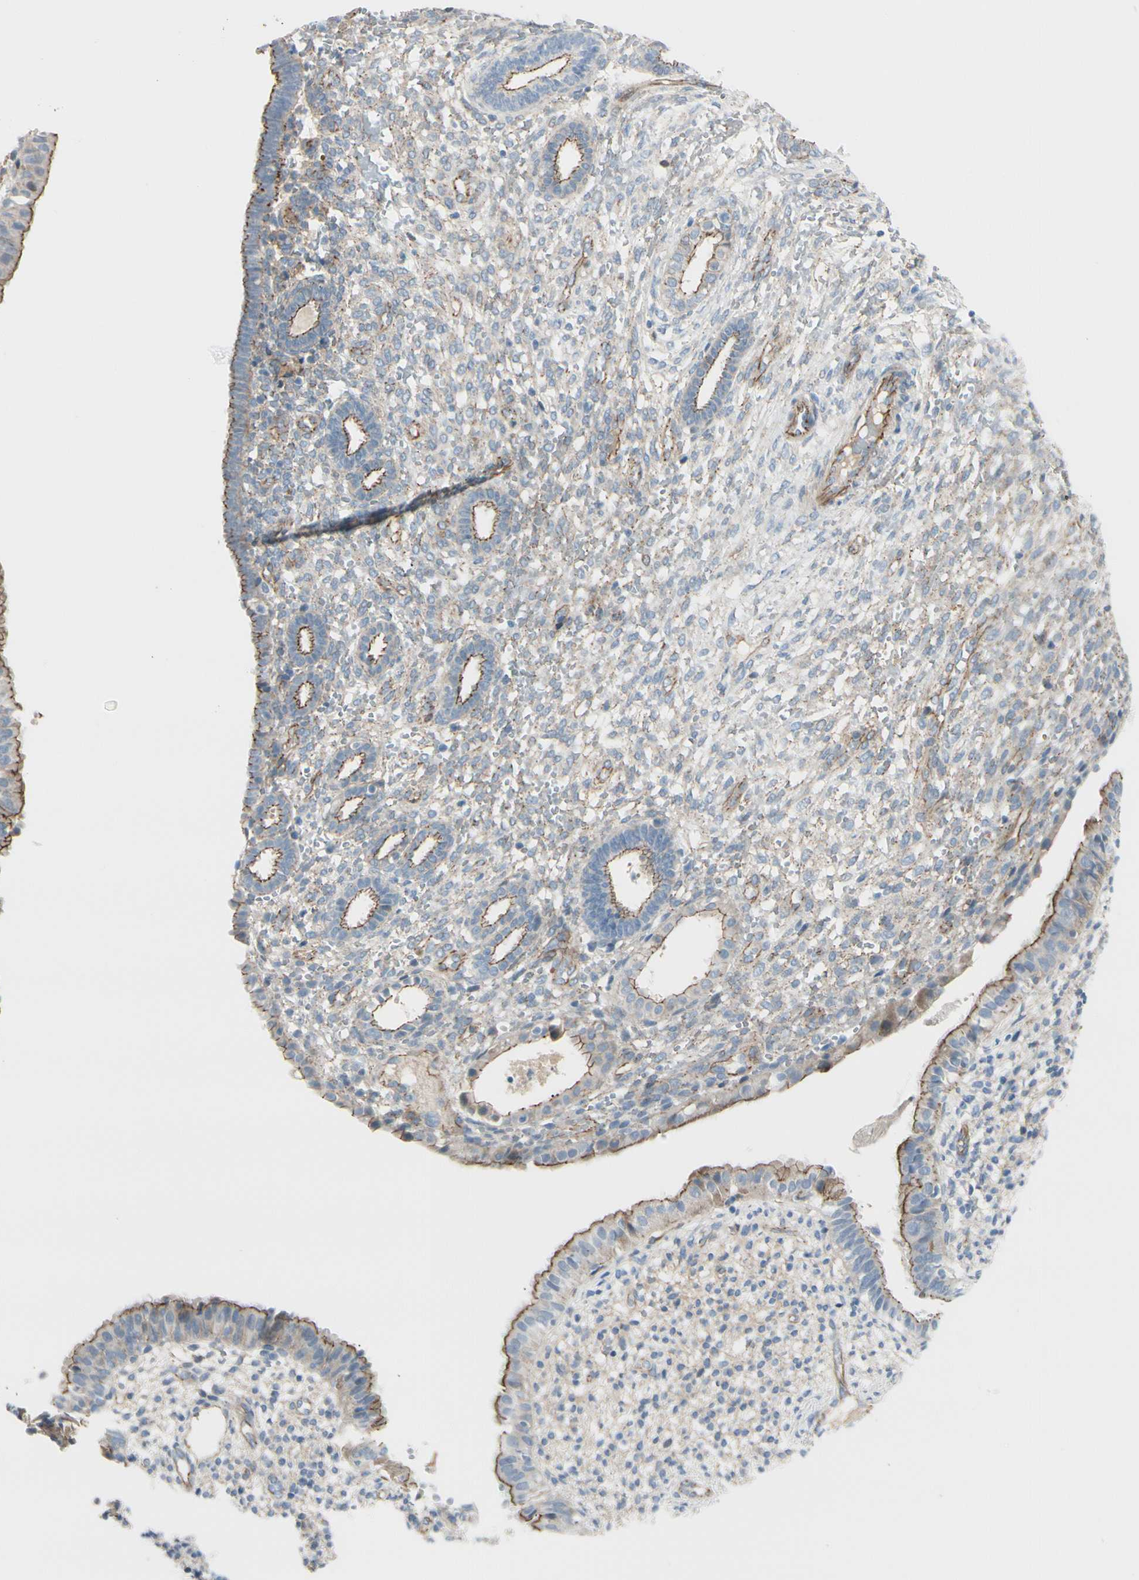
{"staining": {"intensity": "negative", "quantity": "none", "location": "none"}, "tissue": "endometrium", "cell_type": "Cells in endometrial stroma", "image_type": "normal", "snomed": [{"axis": "morphology", "description": "Normal tissue, NOS"}, {"axis": "topography", "description": "Endometrium"}], "caption": "A micrograph of human endometrium is negative for staining in cells in endometrial stroma. The staining was performed using DAB (3,3'-diaminobenzidine) to visualize the protein expression in brown, while the nuclei were stained in blue with hematoxylin (Magnification: 20x).", "gene": "TJP1", "patient": {"sex": "female", "age": 61}}